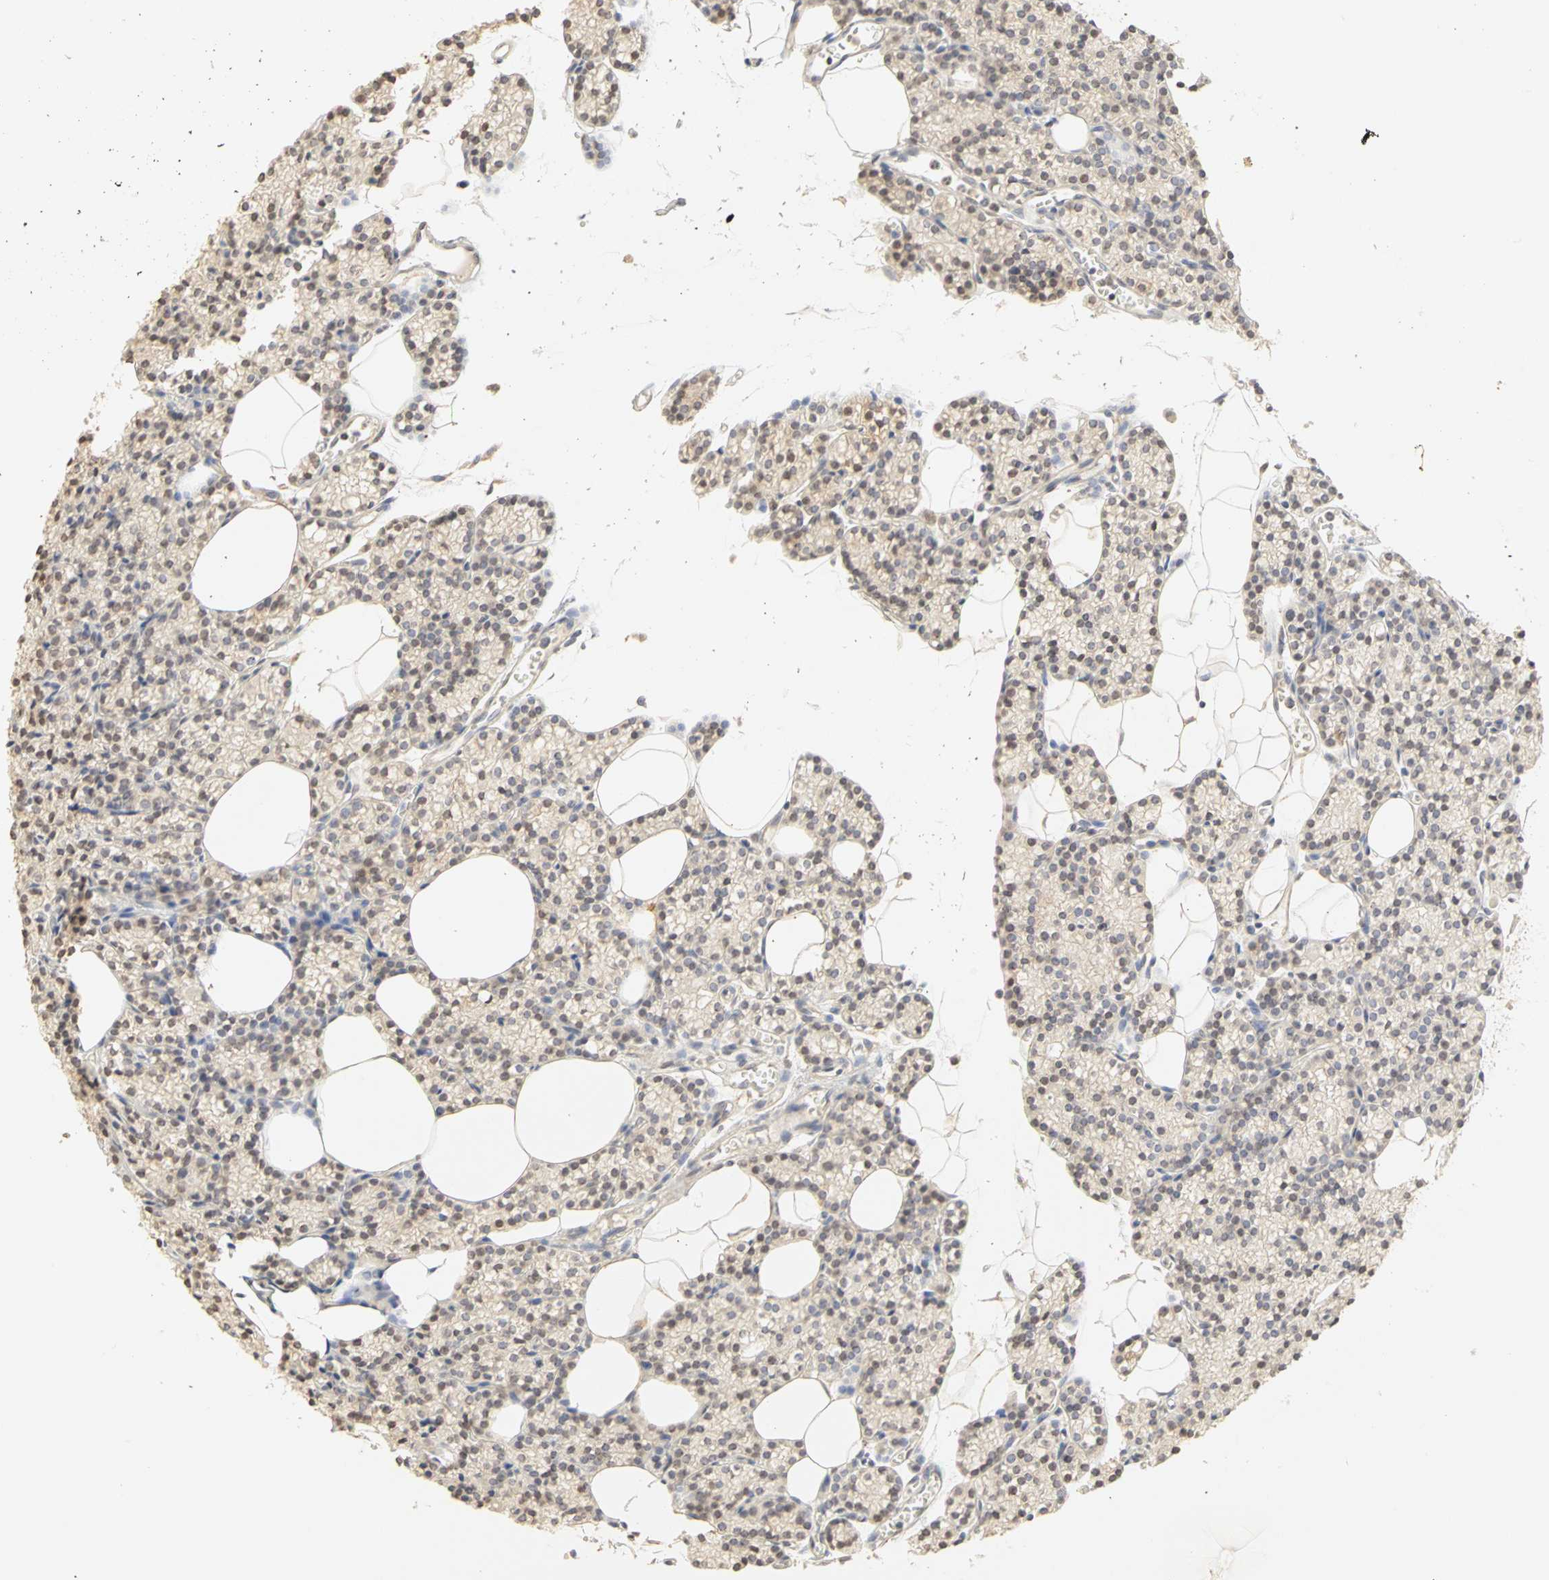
{"staining": {"intensity": "weak", "quantity": "<25%", "location": "cytoplasmic/membranous"}, "tissue": "parathyroid gland", "cell_type": "Glandular cells", "image_type": "normal", "snomed": [{"axis": "morphology", "description": "Normal tissue, NOS"}, {"axis": "topography", "description": "Parathyroid gland"}], "caption": "Immunohistochemistry (IHC) of normal human parathyroid gland demonstrates no staining in glandular cells.", "gene": "GNRH2", "patient": {"sex": "female", "age": 60}}